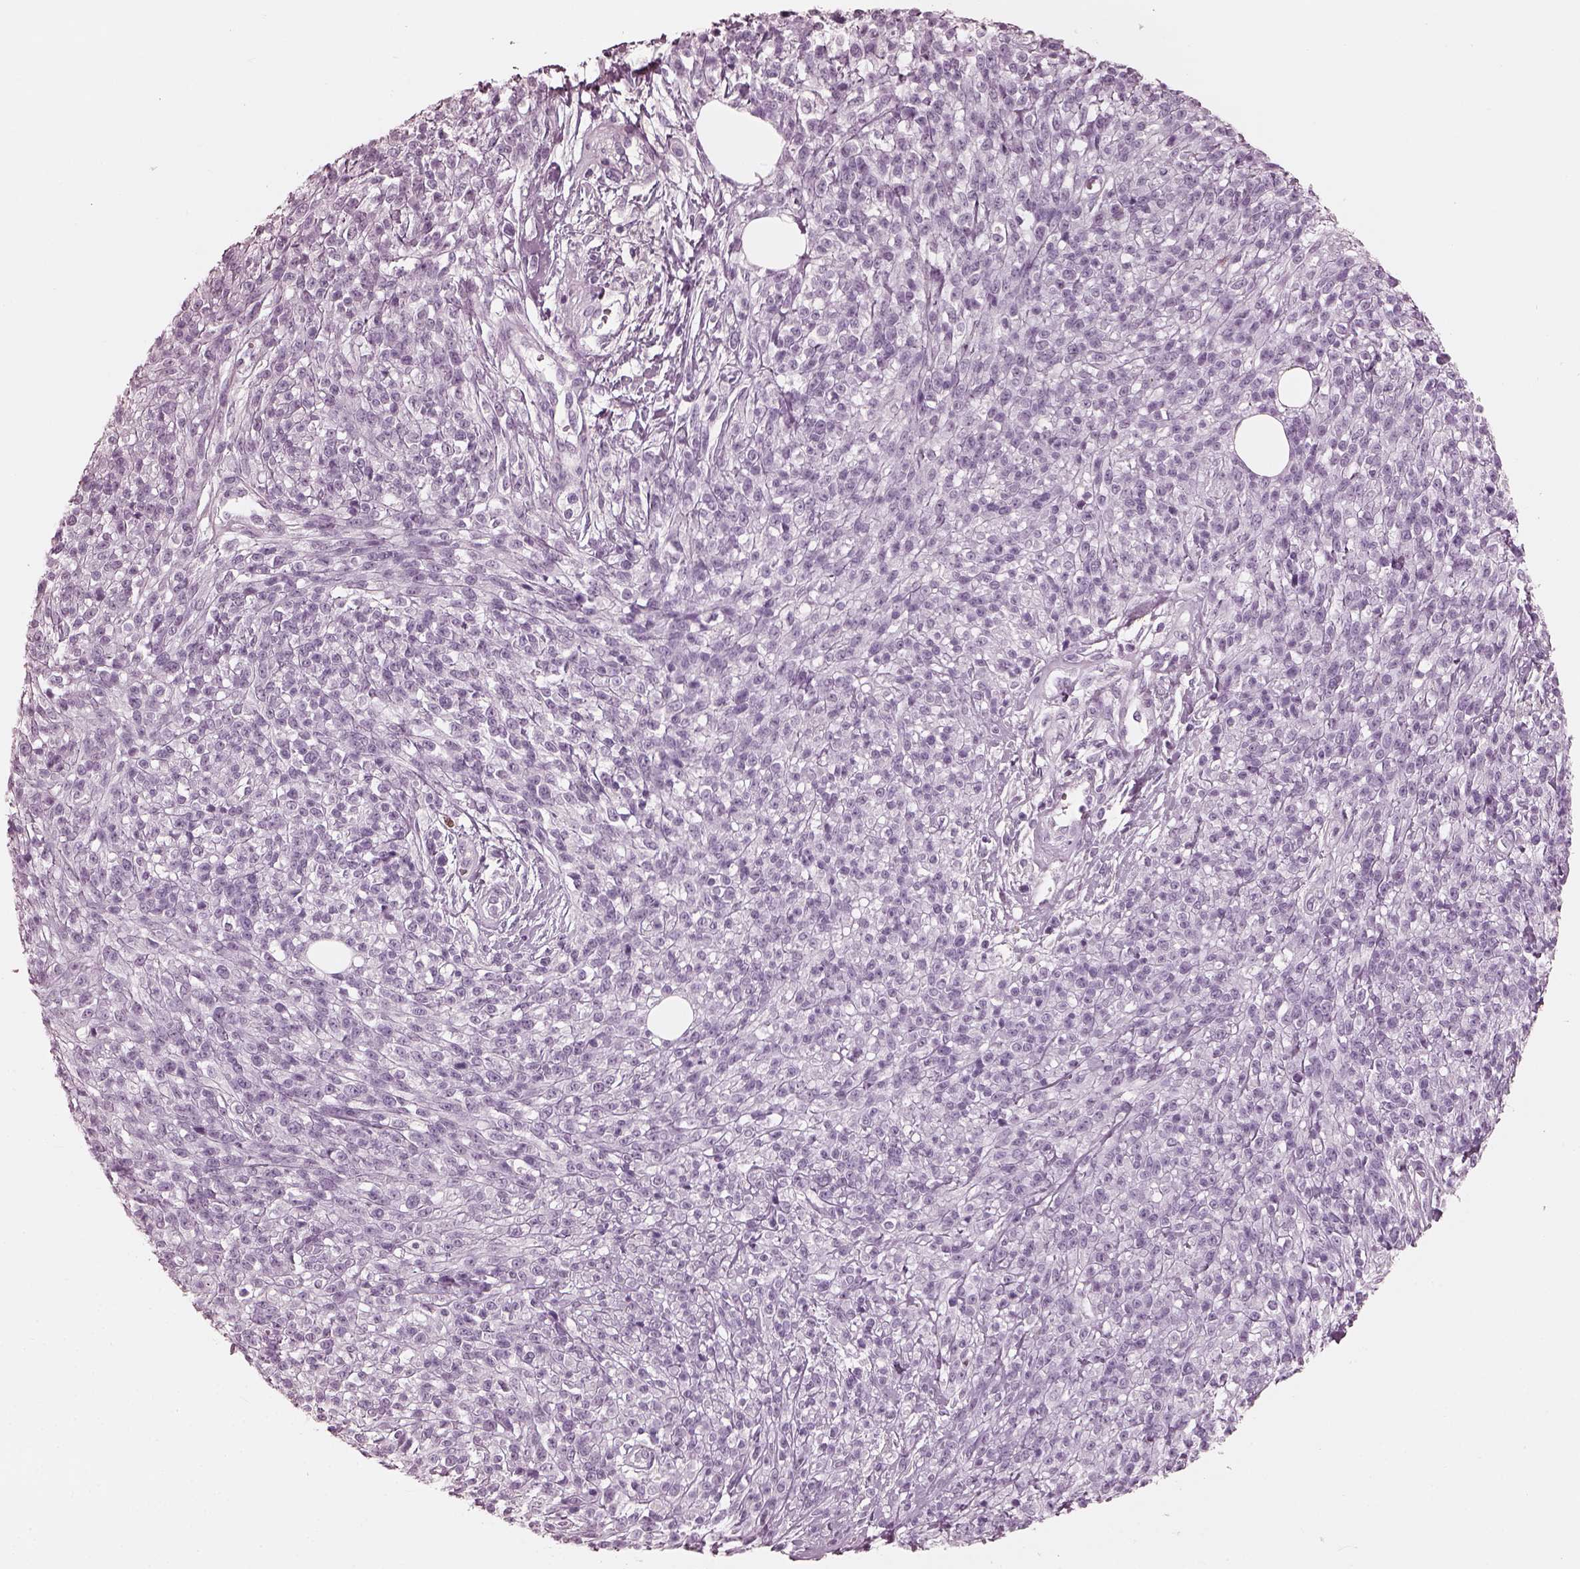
{"staining": {"intensity": "negative", "quantity": "none", "location": "none"}, "tissue": "melanoma", "cell_type": "Tumor cells", "image_type": "cancer", "snomed": [{"axis": "morphology", "description": "Malignant melanoma, NOS"}, {"axis": "topography", "description": "Skin"}, {"axis": "topography", "description": "Skin of trunk"}], "caption": "This is an IHC photomicrograph of malignant melanoma. There is no expression in tumor cells.", "gene": "FABP9", "patient": {"sex": "male", "age": 74}}